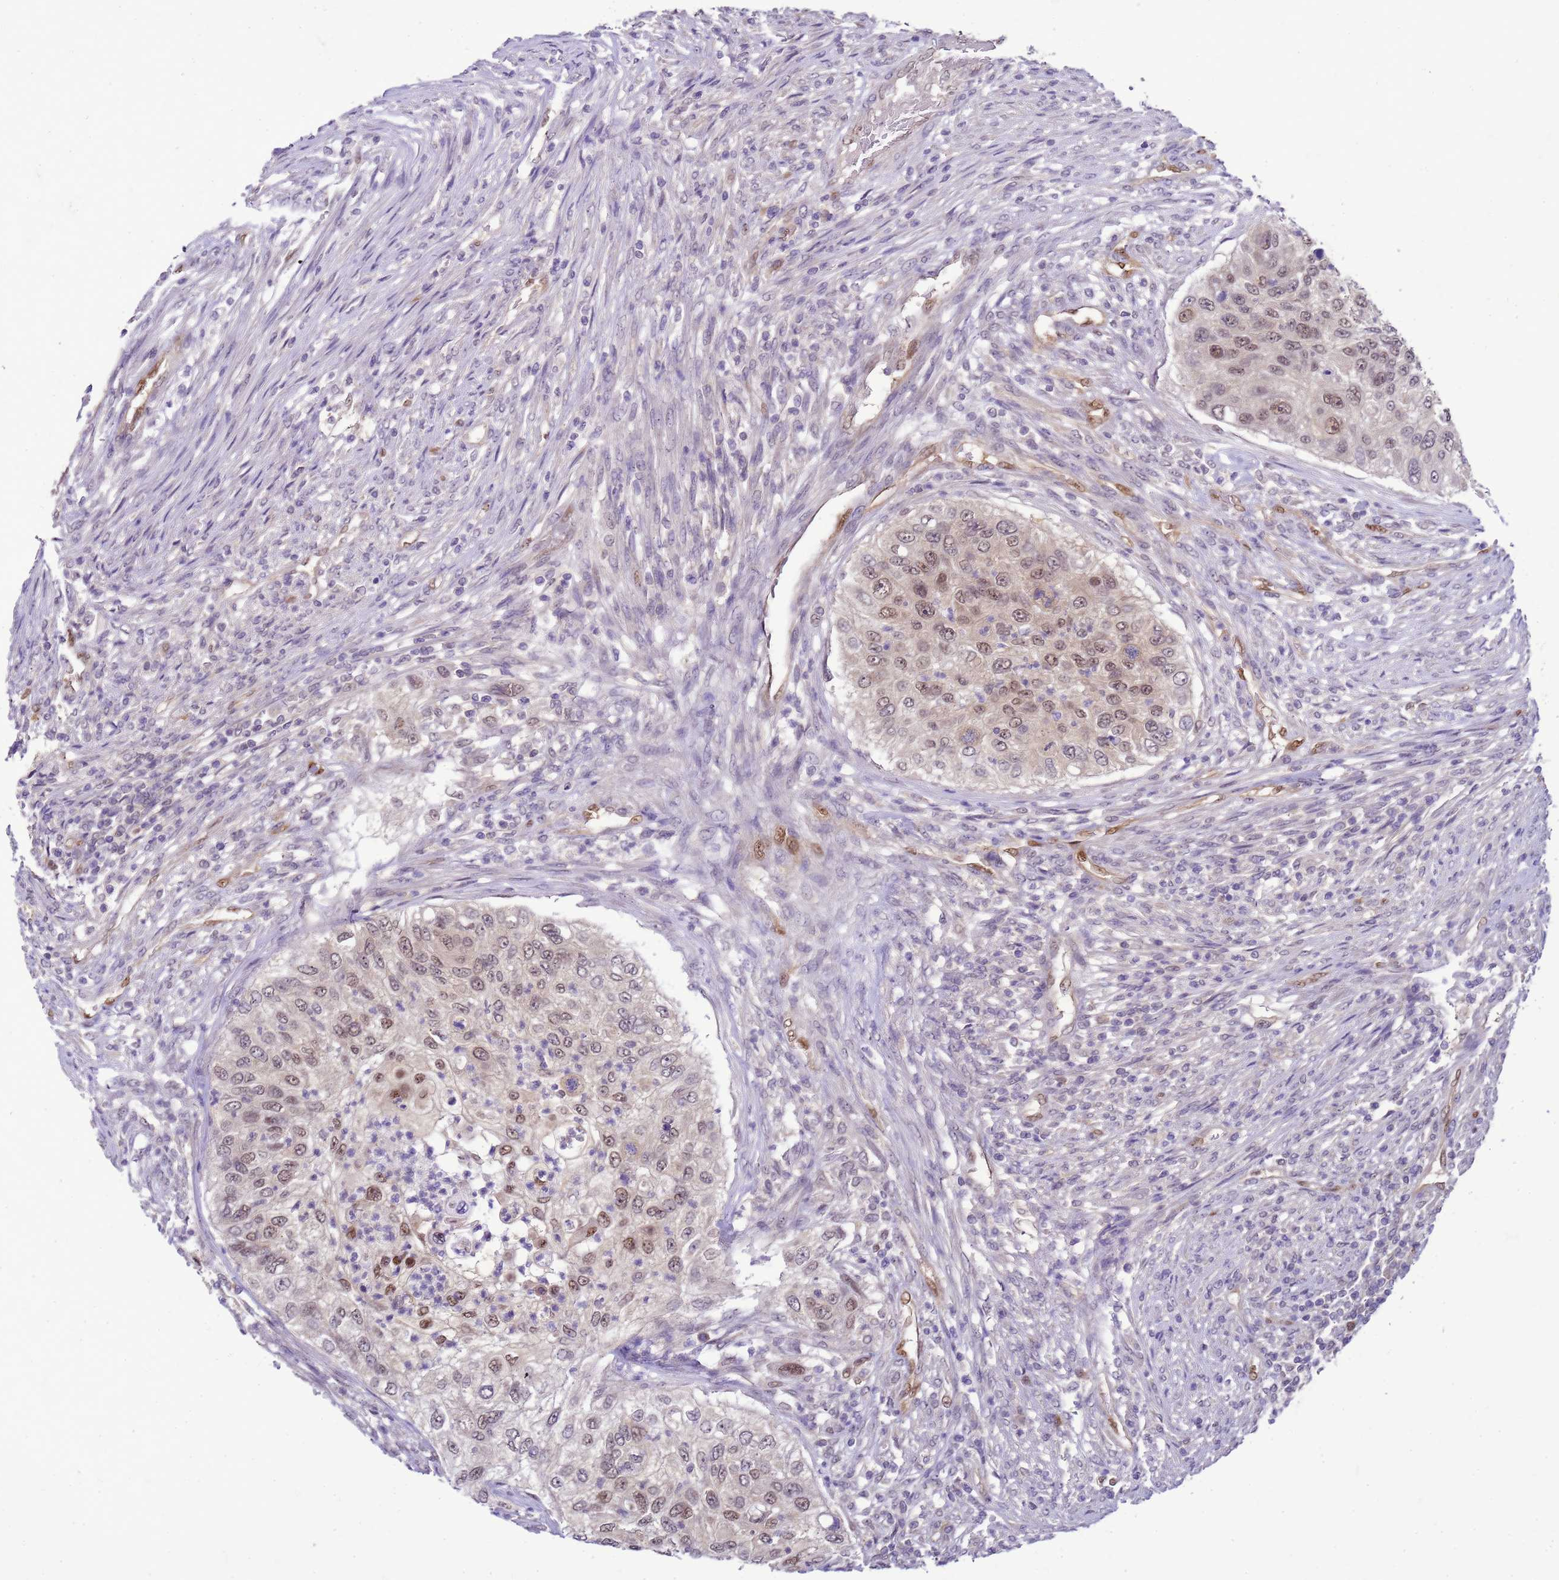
{"staining": {"intensity": "moderate", "quantity": ">75%", "location": "nuclear"}, "tissue": "urothelial cancer", "cell_type": "Tumor cells", "image_type": "cancer", "snomed": [{"axis": "morphology", "description": "Urothelial carcinoma, High grade"}, {"axis": "topography", "description": "Urinary bladder"}], "caption": "A brown stain labels moderate nuclear positivity of a protein in urothelial cancer tumor cells.", "gene": "DDI2", "patient": {"sex": "female", "age": 60}}